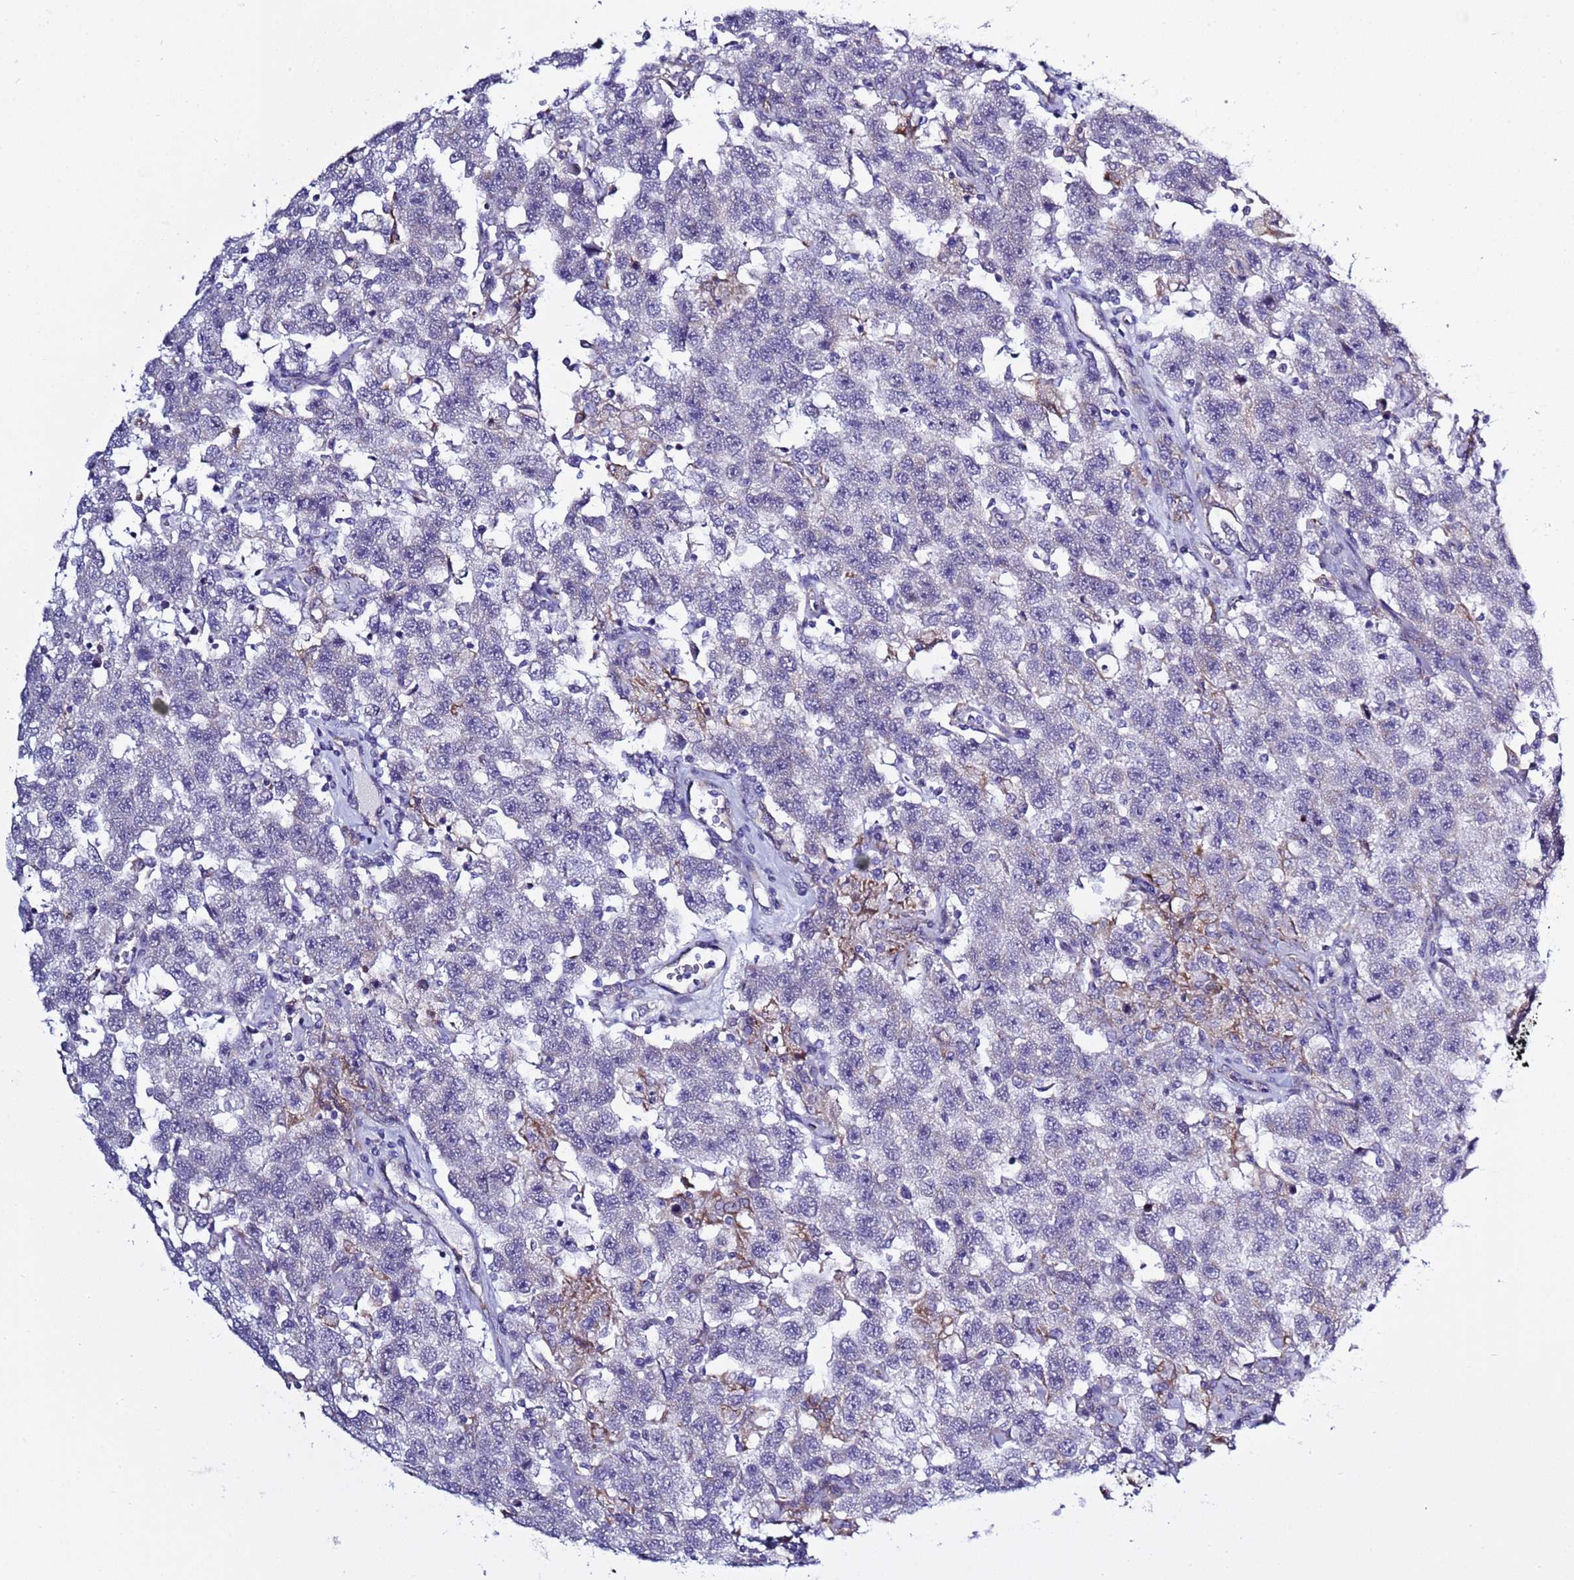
{"staining": {"intensity": "negative", "quantity": "none", "location": "none"}, "tissue": "testis cancer", "cell_type": "Tumor cells", "image_type": "cancer", "snomed": [{"axis": "morphology", "description": "Seminoma, NOS"}, {"axis": "topography", "description": "Testis"}], "caption": "High power microscopy micrograph of an immunohistochemistry (IHC) image of testis cancer (seminoma), revealing no significant expression in tumor cells. (Immunohistochemistry (ihc), brightfield microscopy, high magnification).", "gene": "ABHD17B", "patient": {"sex": "male", "age": 41}}